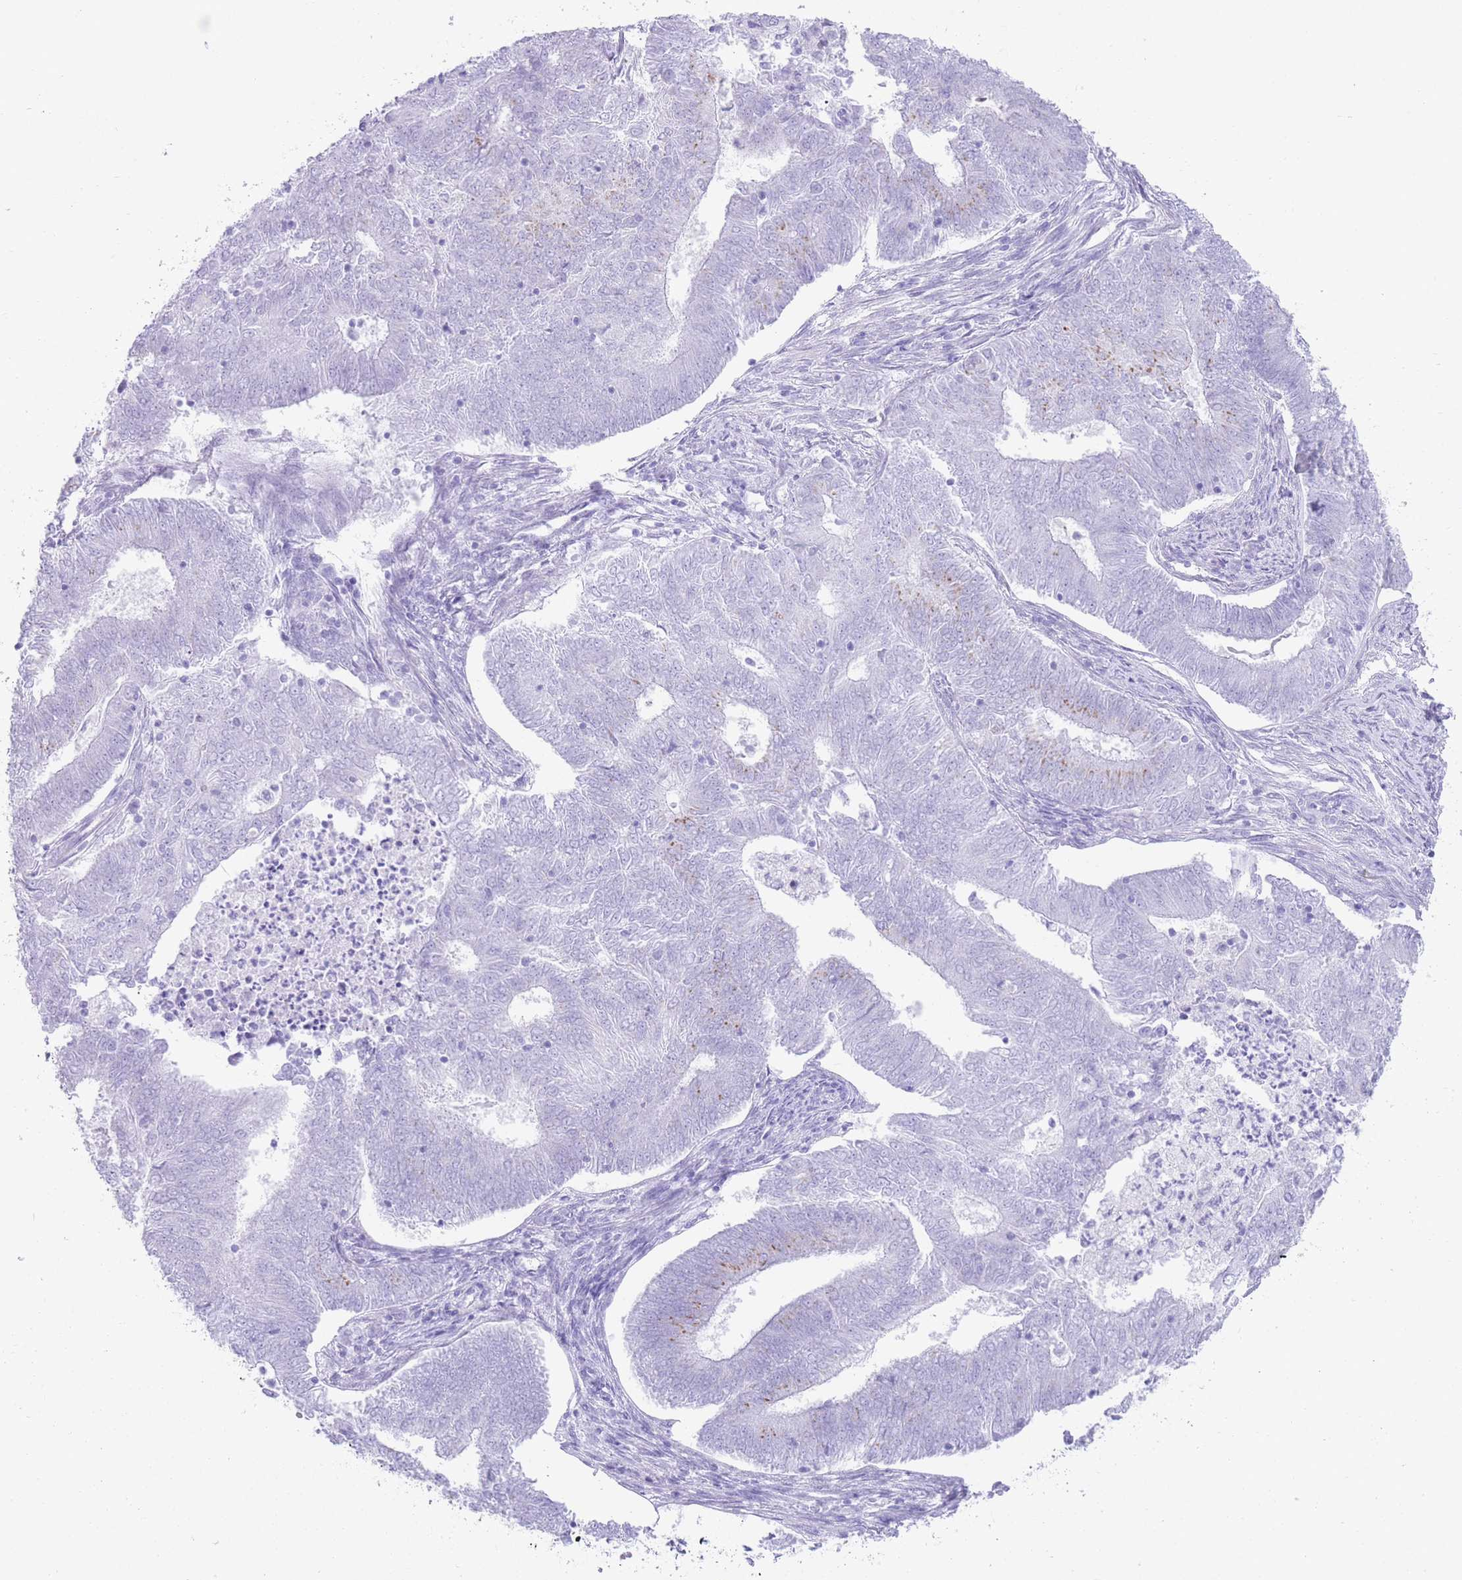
{"staining": {"intensity": "moderate", "quantity": "<25%", "location": "cytoplasmic/membranous"}, "tissue": "endometrial cancer", "cell_type": "Tumor cells", "image_type": "cancer", "snomed": [{"axis": "morphology", "description": "Adenocarcinoma, NOS"}, {"axis": "topography", "description": "Endometrium"}], "caption": "Protein expression analysis of endometrial adenocarcinoma reveals moderate cytoplasmic/membranous staining in about <25% of tumor cells.", "gene": "ELOA2", "patient": {"sex": "female", "age": 62}}